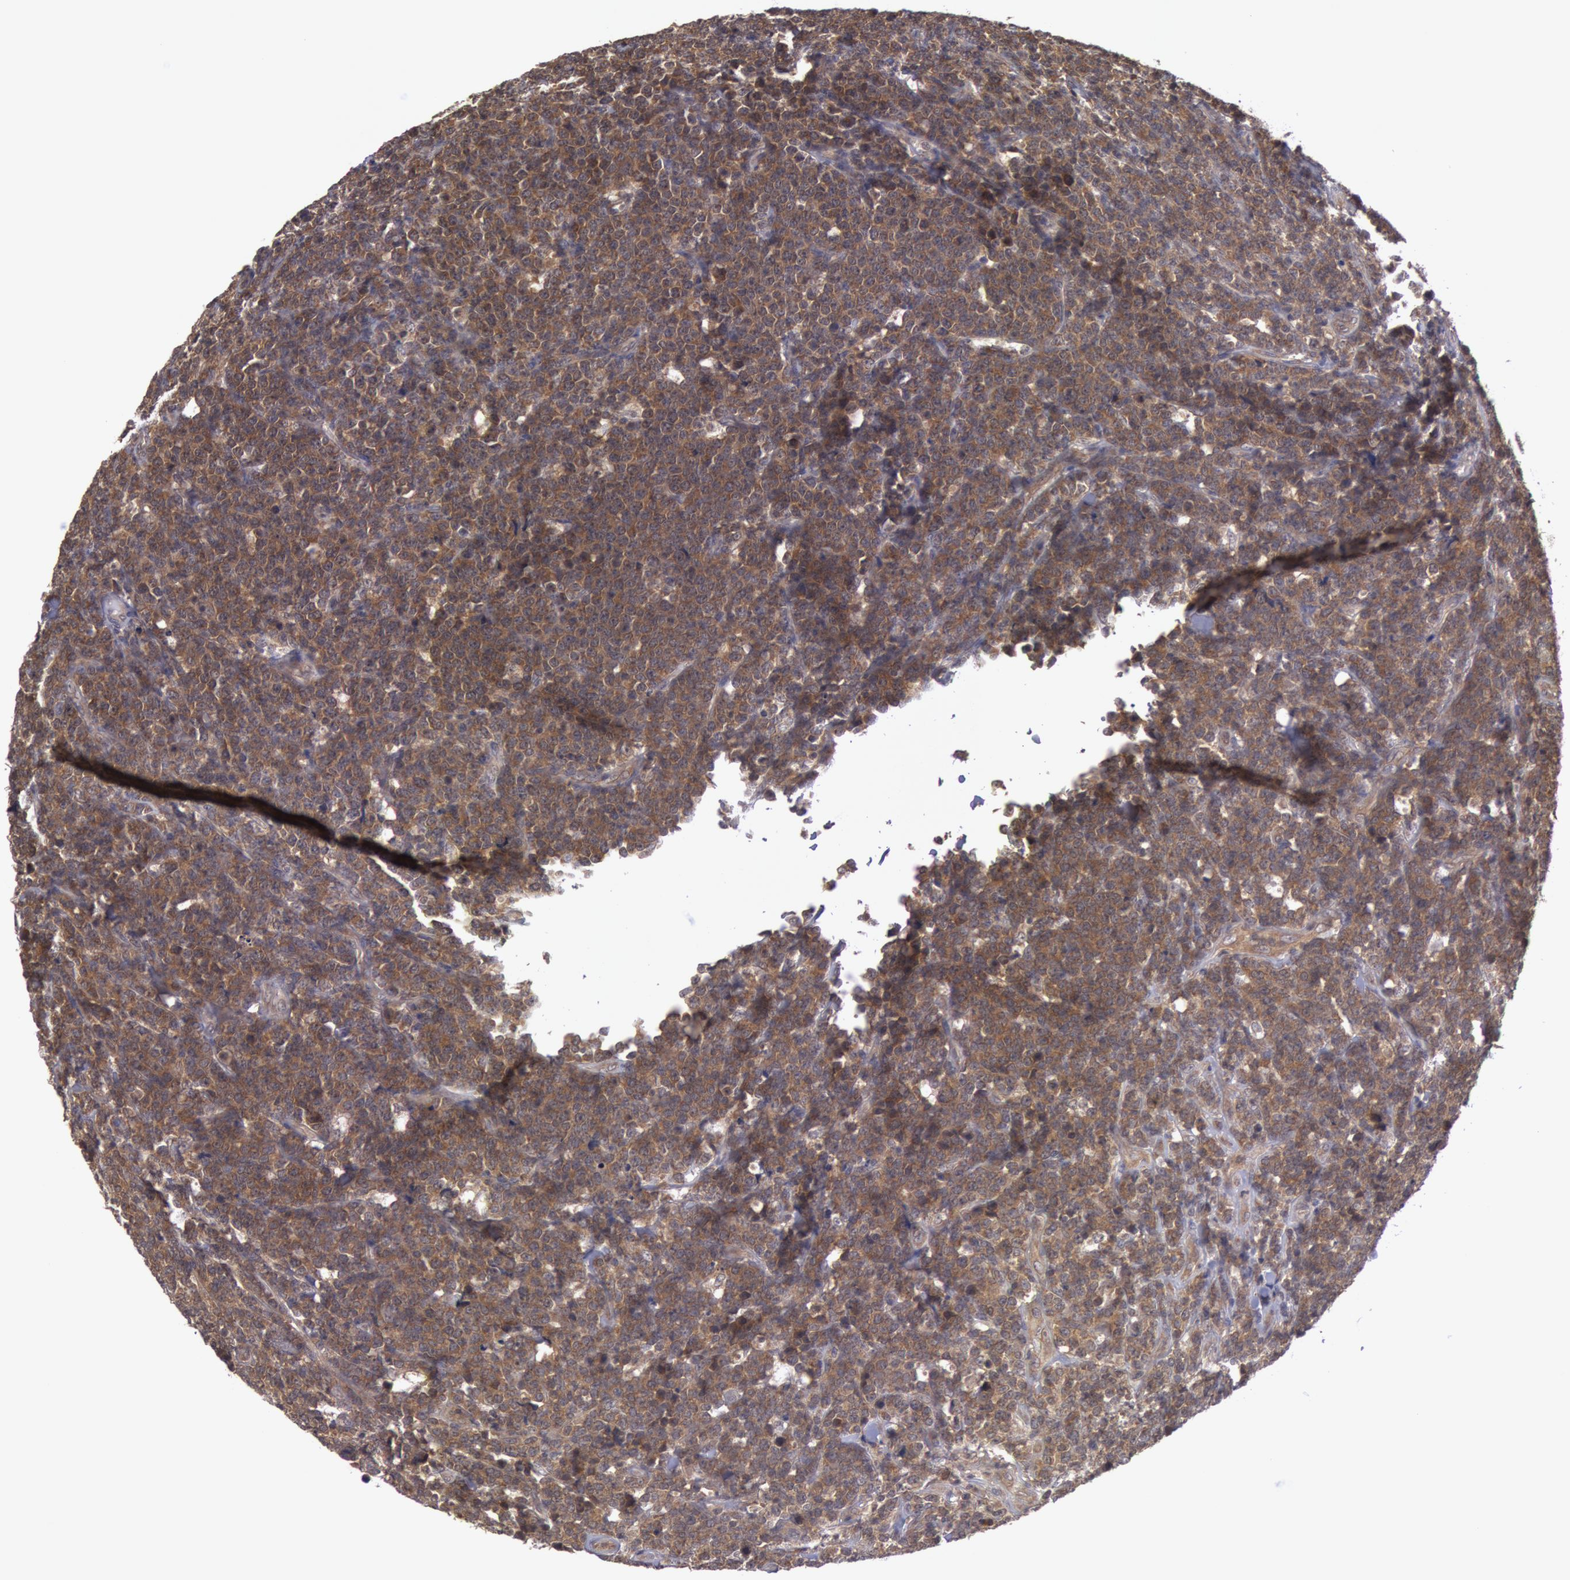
{"staining": {"intensity": "moderate", "quantity": ">75%", "location": "cytoplasmic/membranous"}, "tissue": "lymphoma", "cell_type": "Tumor cells", "image_type": "cancer", "snomed": [{"axis": "morphology", "description": "Malignant lymphoma, non-Hodgkin's type, High grade"}, {"axis": "topography", "description": "Small intestine"}, {"axis": "topography", "description": "Colon"}], "caption": "The immunohistochemical stain highlights moderate cytoplasmic/membranous staining in tumor cells of lymphoma tissue.", "gene": "BRAF", "patient": {"sex": "male", "age": 8}}